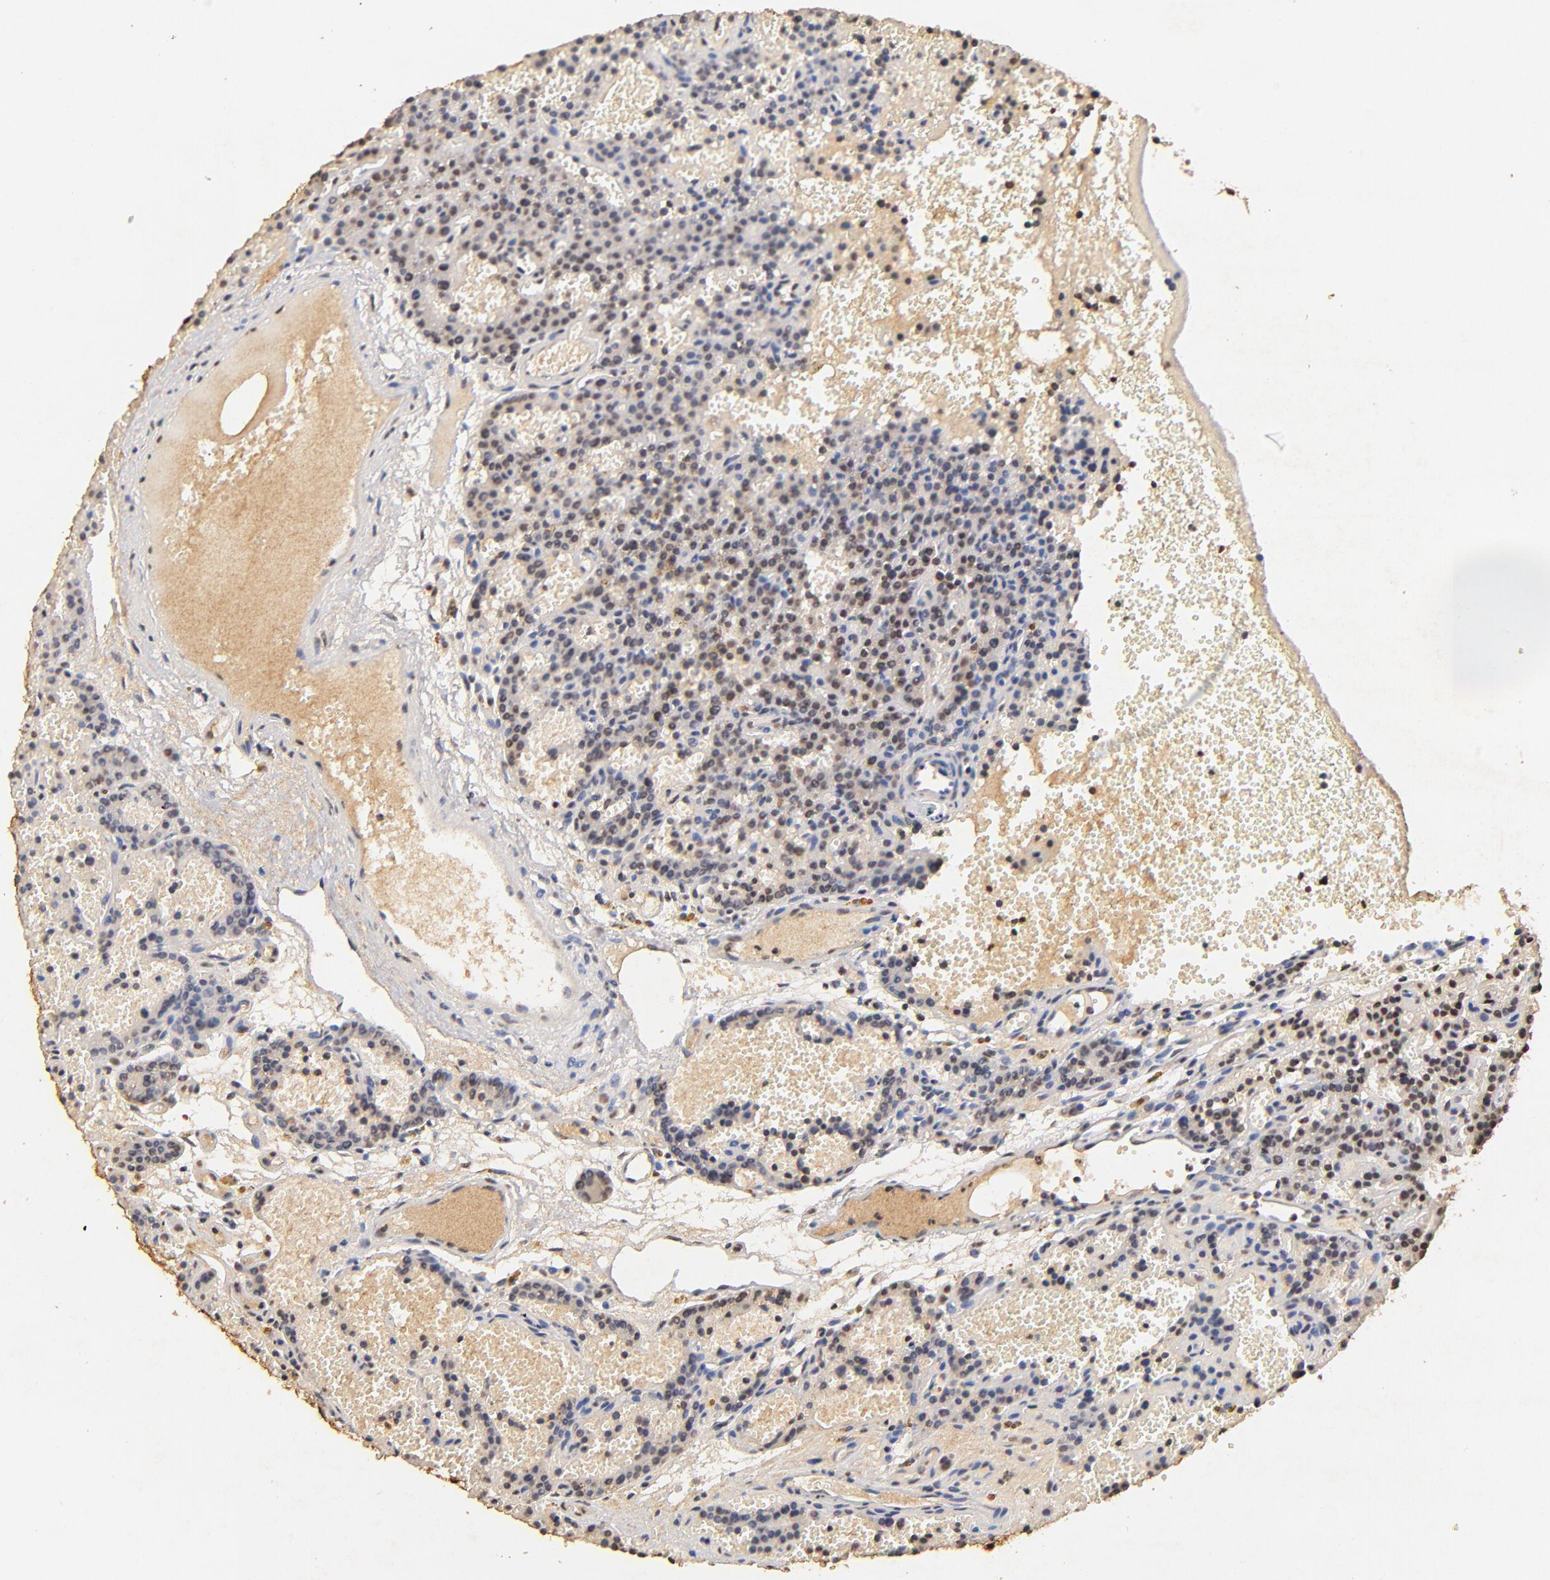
{"staining": {"intensity": "moderate", "quantity": ">75%", "location": "cytoplasmic/membranous,nuclear"}, "tissue": "parathyroid gland", "cell_type": "Glandular cells", "image_type": "normal", "snomed": [{"axis": "morphology", "description": "Normal tissue, NOS"}, {"axis": "topography", "description": "Parathyroid gland"}], "caption": "Immunohistochemical staining of normal parathyroid gland exhibits medium levels of moderate cytoplasmic/membranous,nuclear positivity in about >75% of glandular cells.", "gene": "MED12", "patient": {"sex": "male", "age": 25}}